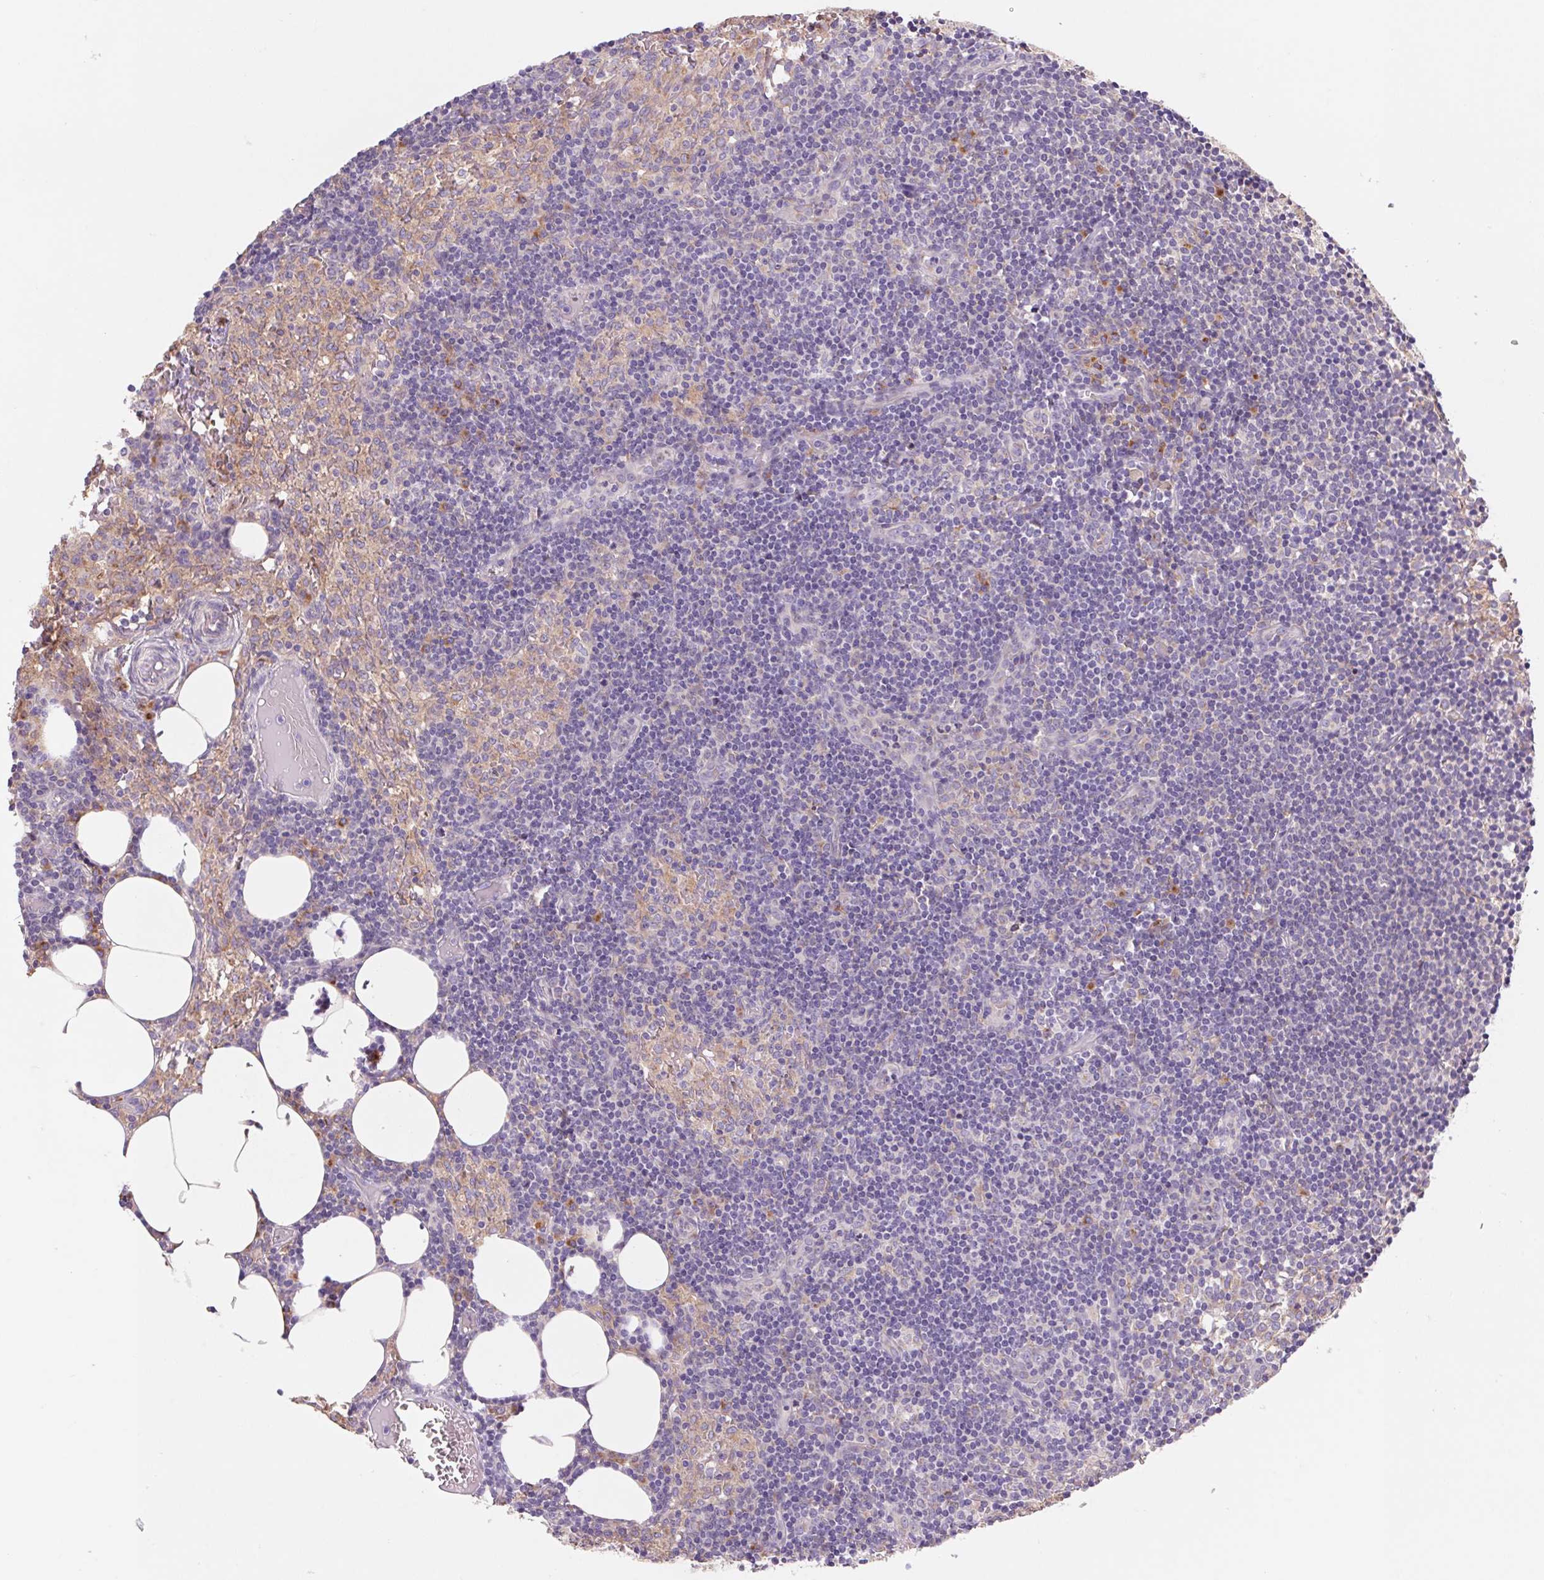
{"staining": {"intensity": "weak", "quantity": "<25%", "location": "cytoplasmic/membranous"}, "tissue": "lymph node", "cell_type": "Germinal center cells", "image_type": "normal", "snomed": [{"axis": "morphology", "description": "Normal tissue, NOS"}, {"axis": "topography", "description": "Lymph node"}], "caption": "Immunohistochemical staining of normal lymph node shows no significant staining in germinal center cells.", "gene": "RAB1A", "patient": {"sex": "female", "age": 41}}